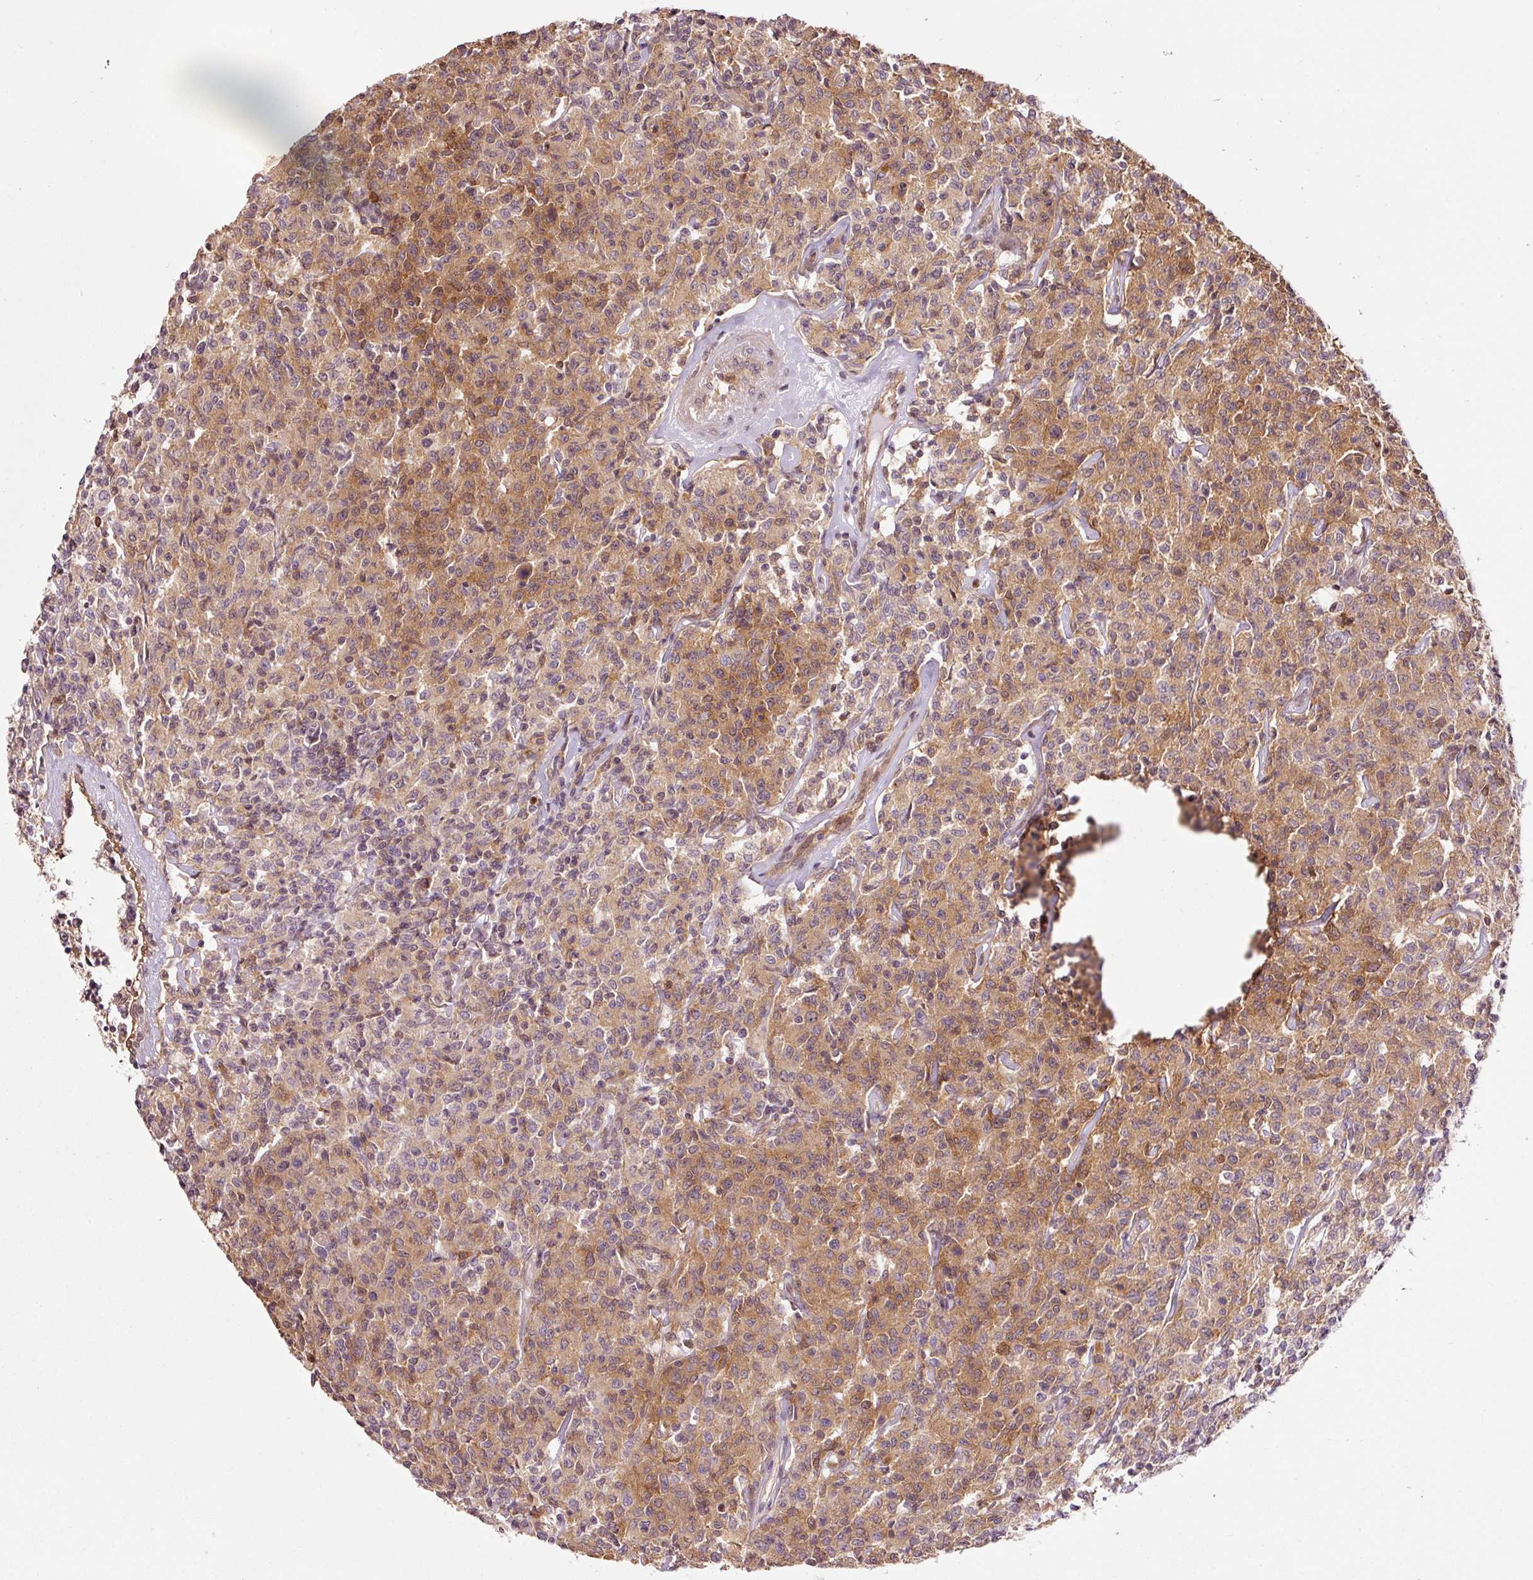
{"staining": {"intensity": "moderate", "quantity": ">75%", "location": "cytoplasmic/membranous,nuclear"}, "tissue": "lymphoma", "cell_type": "Tumor cells", "image_type": "cancer", "snomed": [{"axis": "morphology", "description": "Malignant lymphoma, non-Hodgkin's type, Low grade"}, {"axis": "topography", "description": "Small intestine"}], "caption": "Immunohistochemical staining of human low-grade malignant lymphoma, non-Hodgkin's type exhibits medium levels of moderate cytoplasmic/membranous and nuclear staining in about >75% of tumor cells. The protein is shown in brown color, while the nuclei are stained blue.", "gene": "FBXL14", "patient": {"sex": "female", "age": 59}}